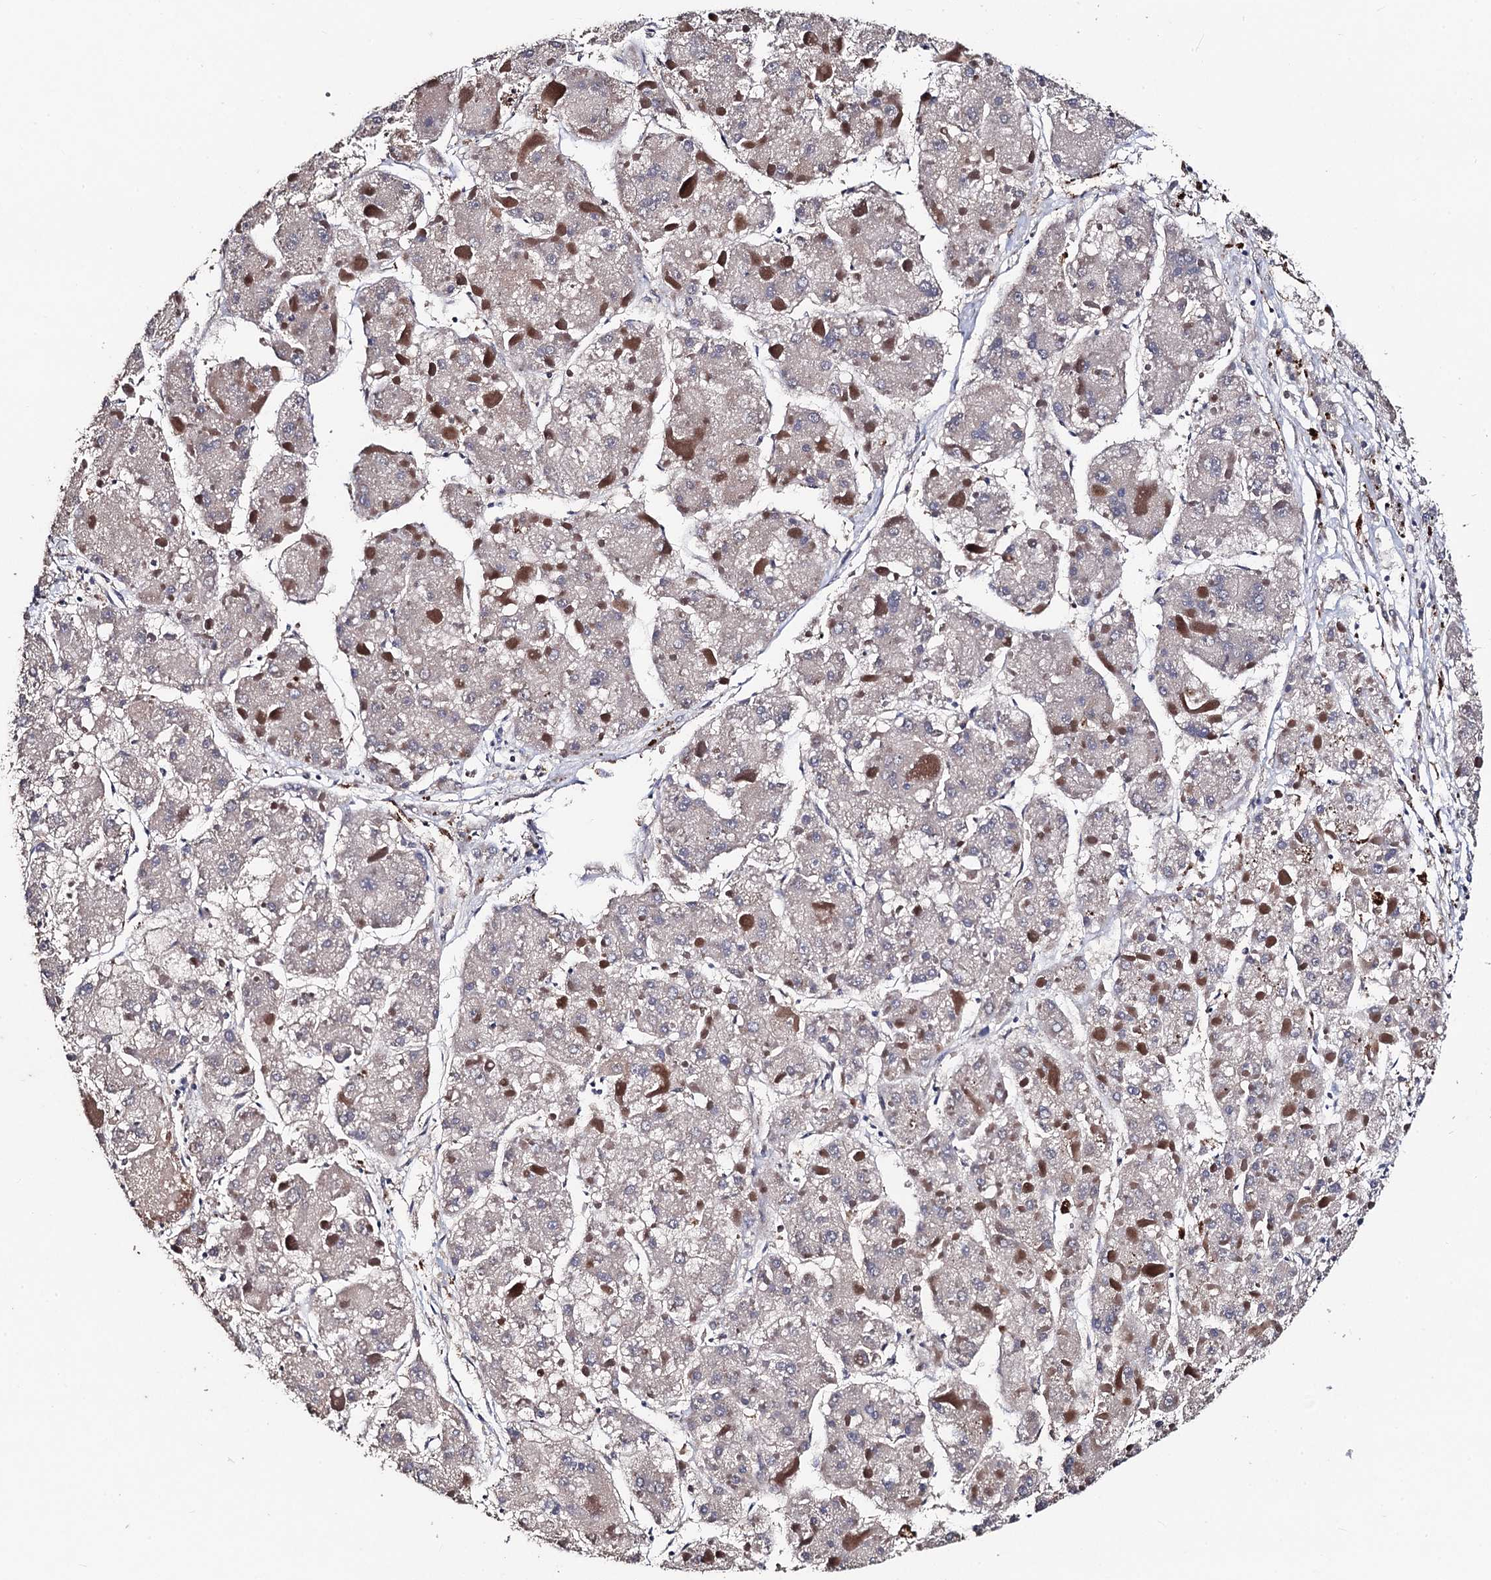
{"staining": {"intensity": "weak", "quantity": "<25%", "location": "cytoplasmic/membranous"}, "tissue": "liver cancer", "cell_type": "Tumor cells", "image_type": "cancer", "snomed": [{"axis": "morphology", "description": "Carcinoma, Hepatocellular, NOS"}, {"axis": "topography", "description": "Liver"}], "caption": "Micrograph shows no significant protein expression in tumor cells of liver cancer.", "gene": "PPTC7", "patient": {"sex": "female", "age": 73}}